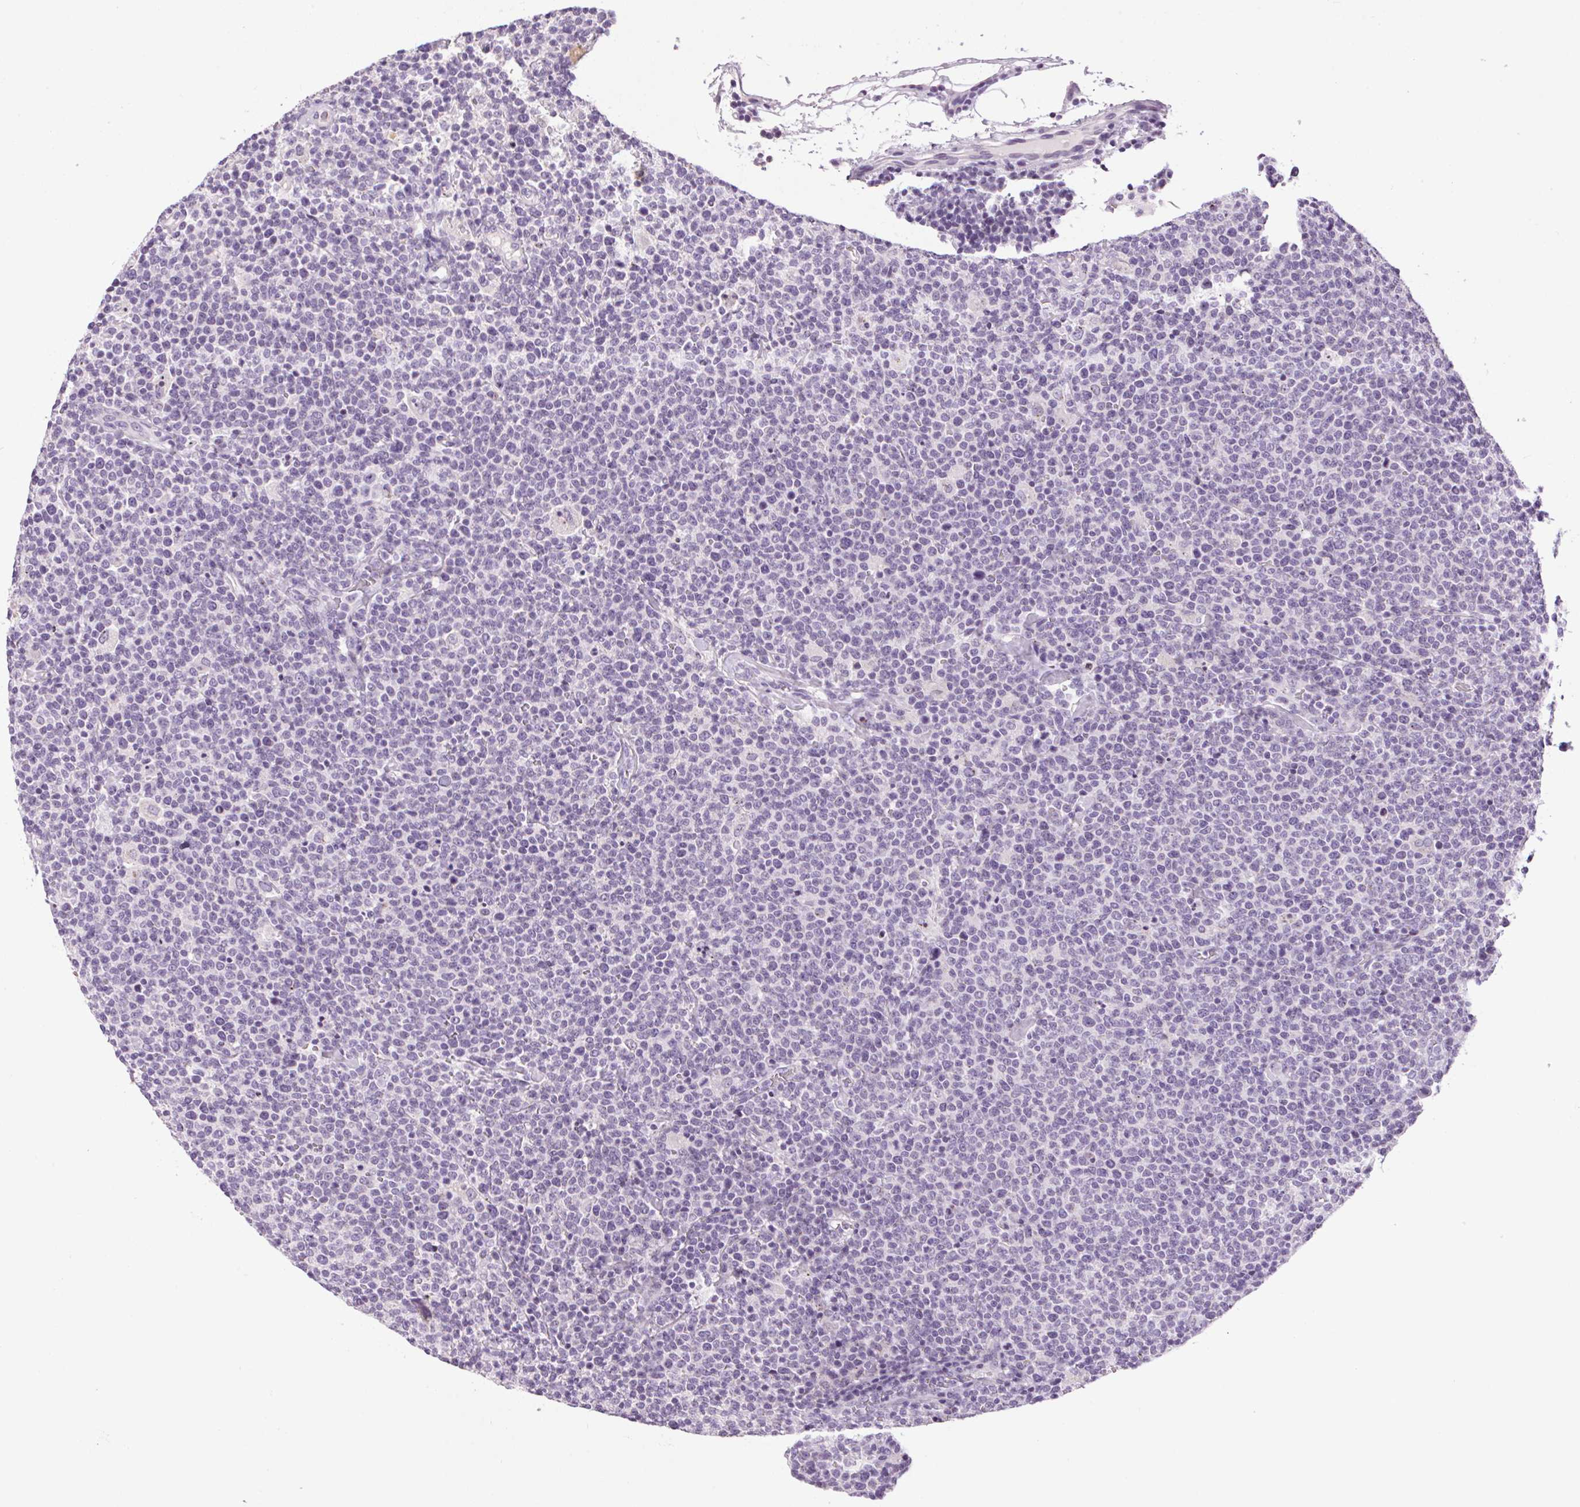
{"staining": {"intensity": "negative", "quantity": "none", "location": "none"}, "tissue": "lymphoma", "cell_type": "Tumor cells", "image_type": "cancer", "snomed": [{"axis": "morphology", "description": "Malignant lymphoma, non-Hodgkin's type, High grade"}, {"axis": "topography", "description": "Lymph node"}], "caption": "A photomicrograph of human malignant lymphoma, non-Hodgkin's type (high-grade) is negative for staining in tumor cells.", "gene": "TMEM88B", "patient": {"sex": "male", "age": 61}}